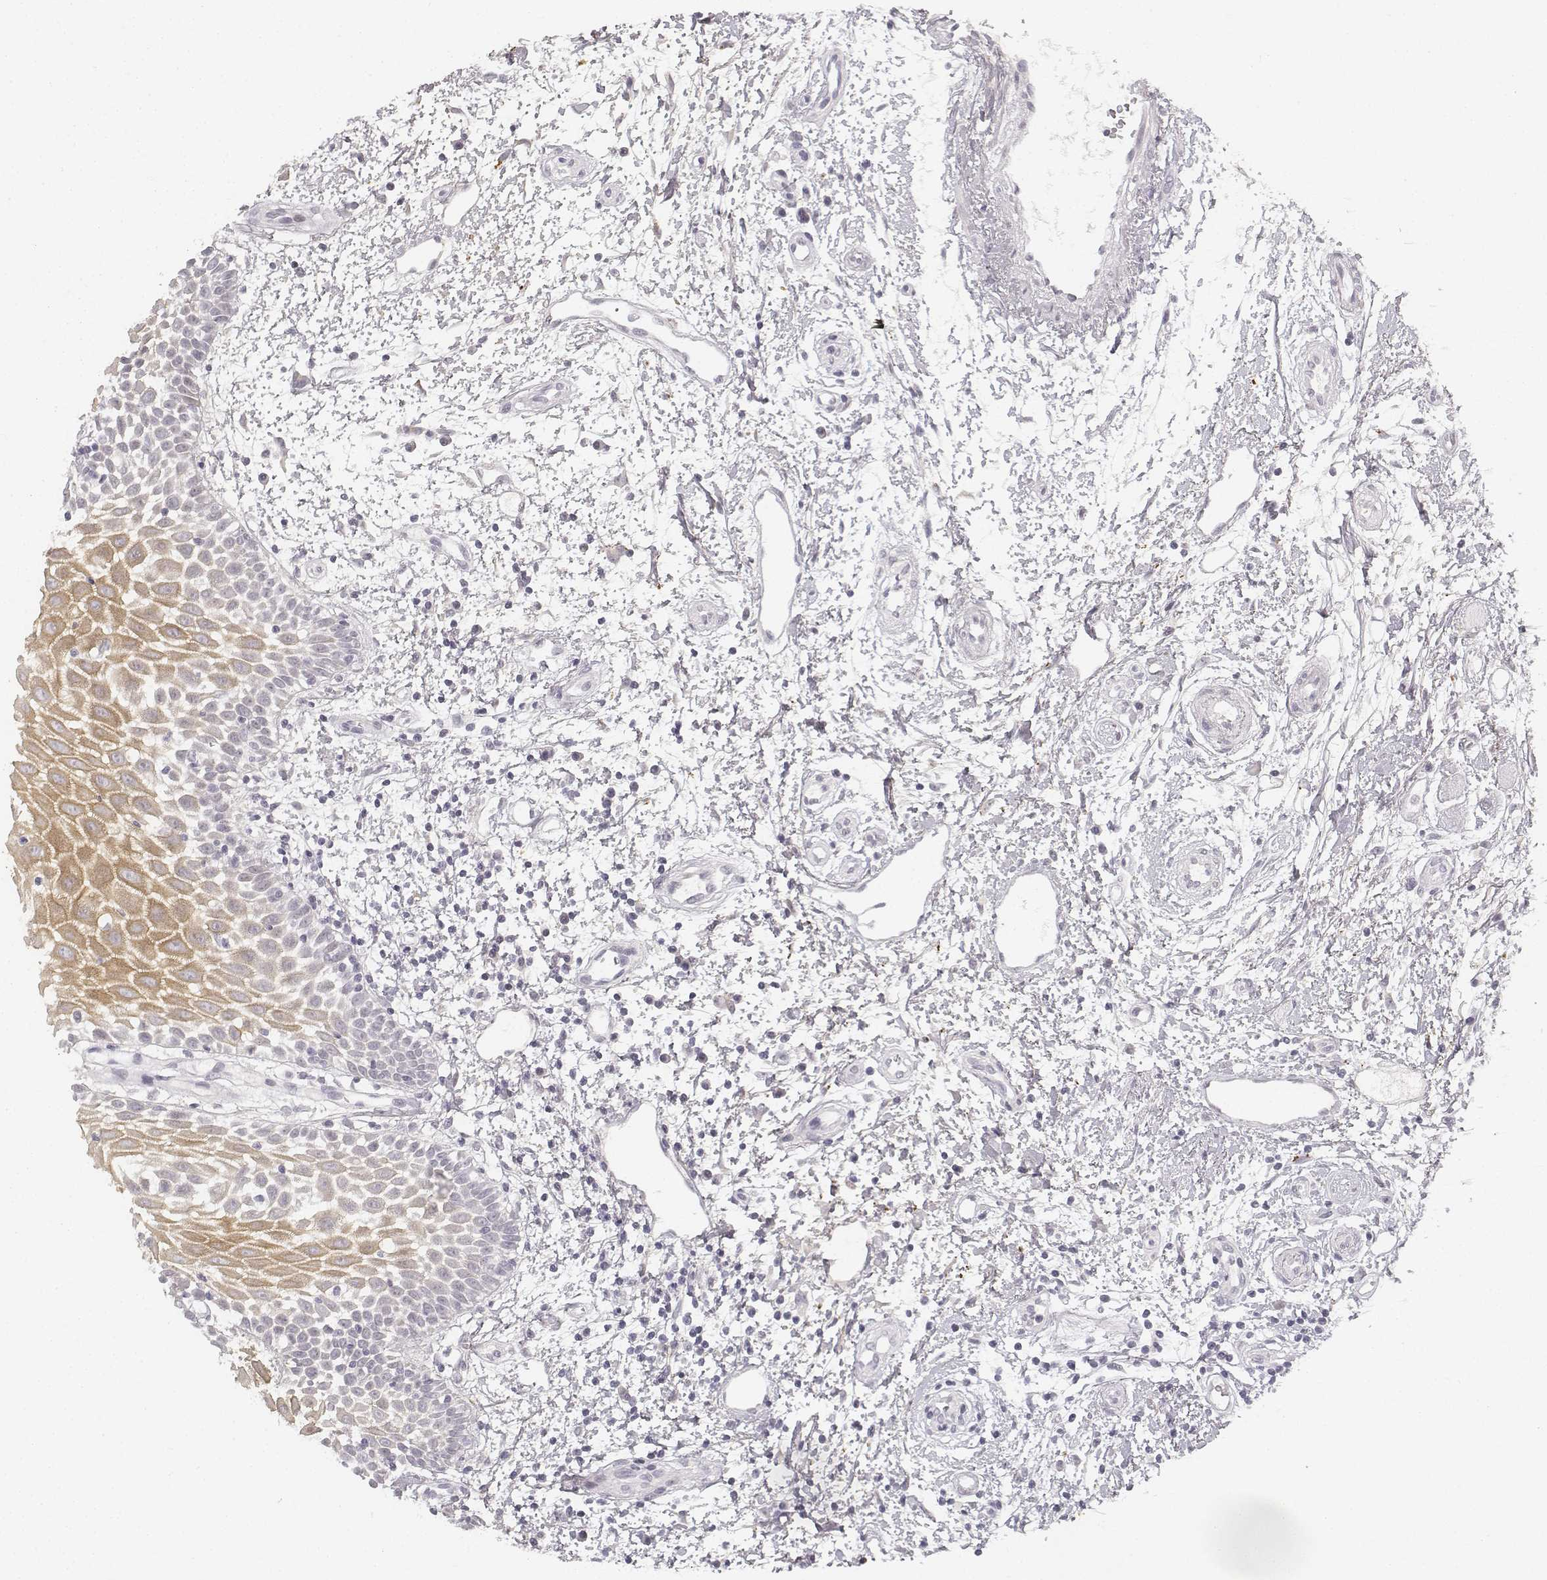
{"staining": {"intensity": "weak", "quantity": "<25%", "location": "cytoplasmic/membranous"}, "tissue": "oral mucosa", "cell_type": "Squamous epithelial cells", "image_type": "normal", "snomed": [{"axis": "morphology", "description": "Normal tissue, NOS"}, {"axis": "morphology", "description": "Squamous cell carcinoma, NOS"}, {"axis": "topography", "description": "Oral tissue"}, {"axis": "topography", "description": "Head-Neck"}], "caption": "Photomicrograph shows no significant protein staining in squamous epithelial cells of unremarkable oral mucosa.", "gene": "KRT84", "patient": {"sex": "female", "age": 75}}